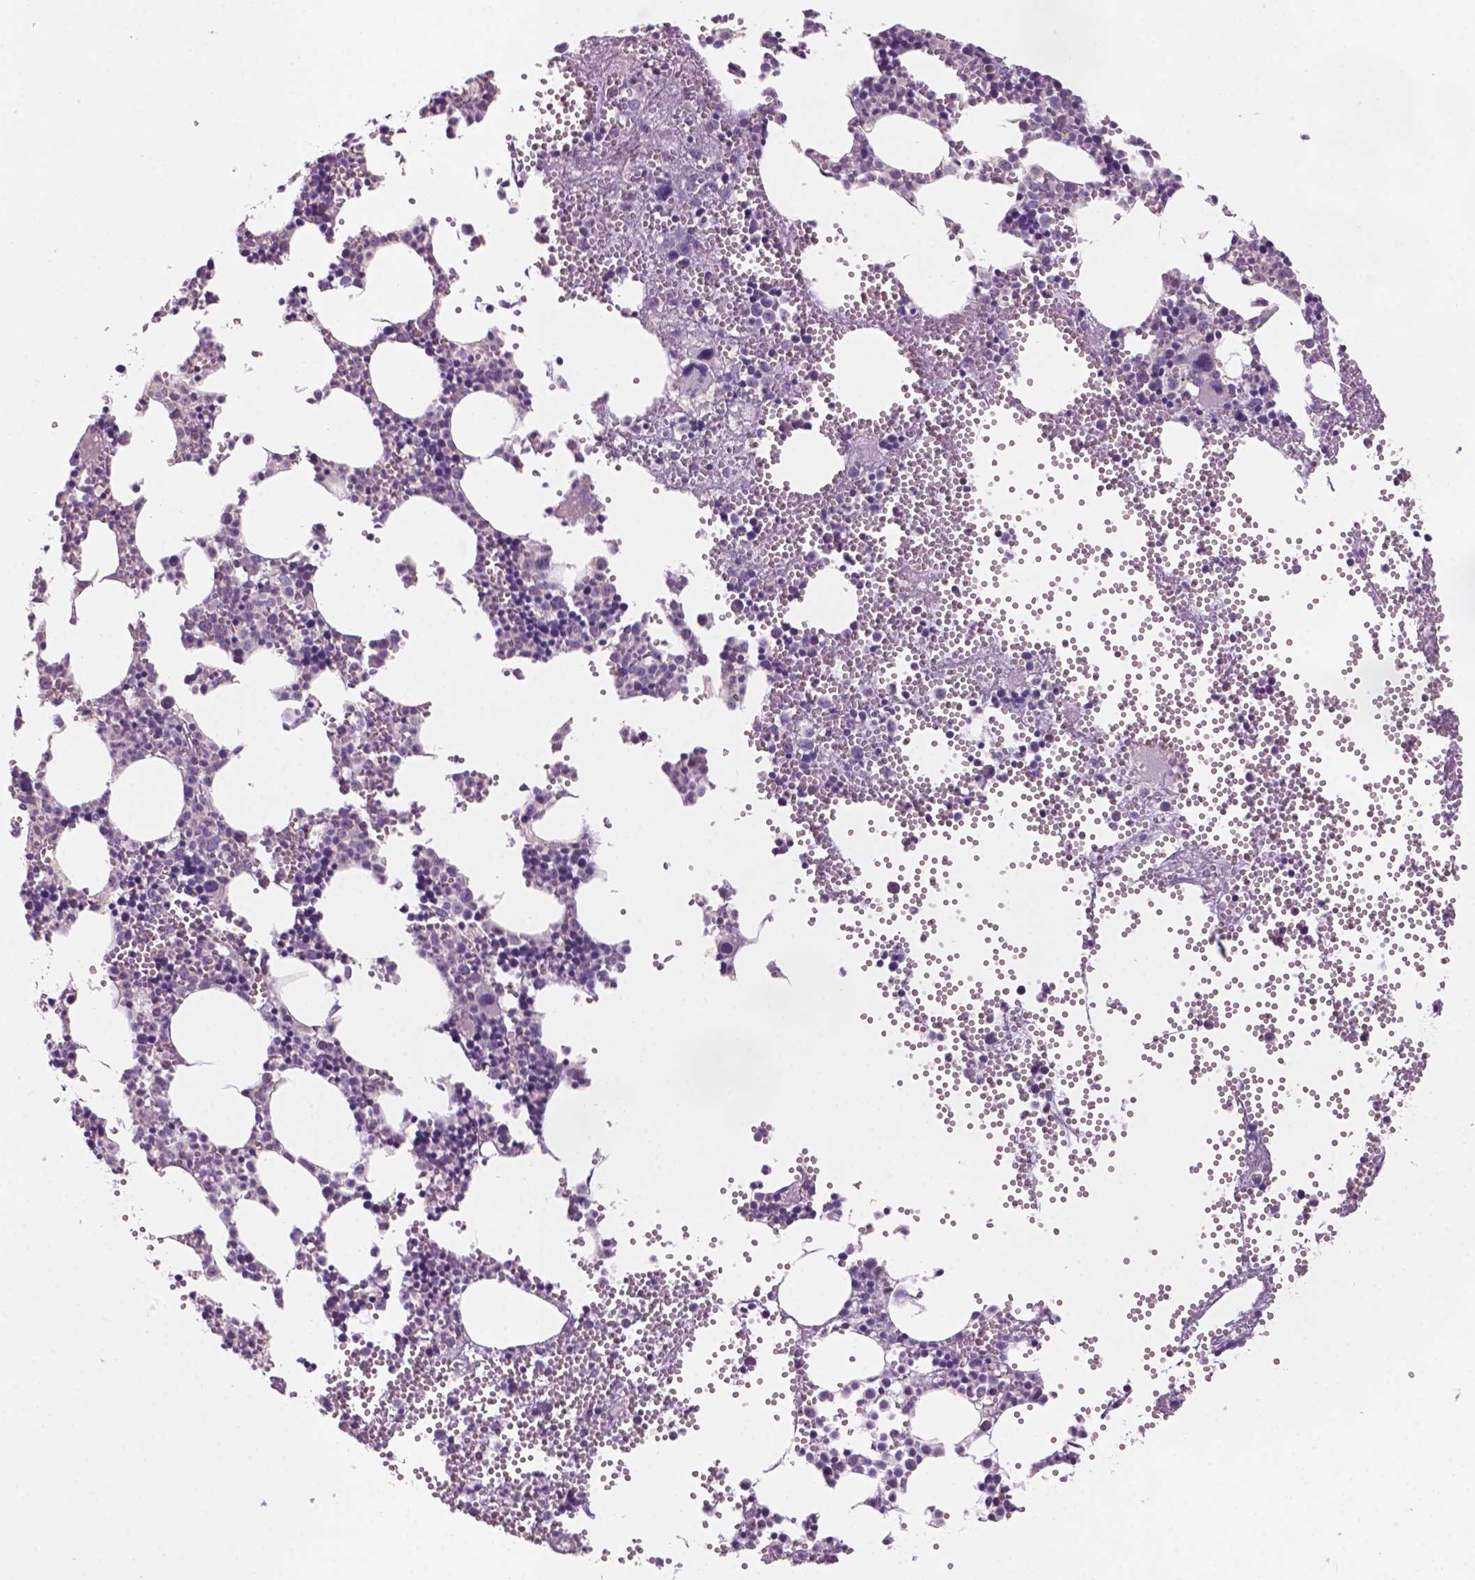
{"staining": {"intensity": "negative", "quantity": "none", "location": "none"}, "tissue": "bone marrow", "cell_type": "Hematopoietic cells", "image_type": "normal", "snomed": [{"axis": "morphology", "description": "Normal tissue, NOS"}, {"axis": "topography", "description": "Bone marrow"}], "caption": "Human bone marrow stained for a protein using immunohistochemistry displays no staining in hematopoietic cells.", "gene": "SBSN", "patient": {"sex": "male", "age": 89}}